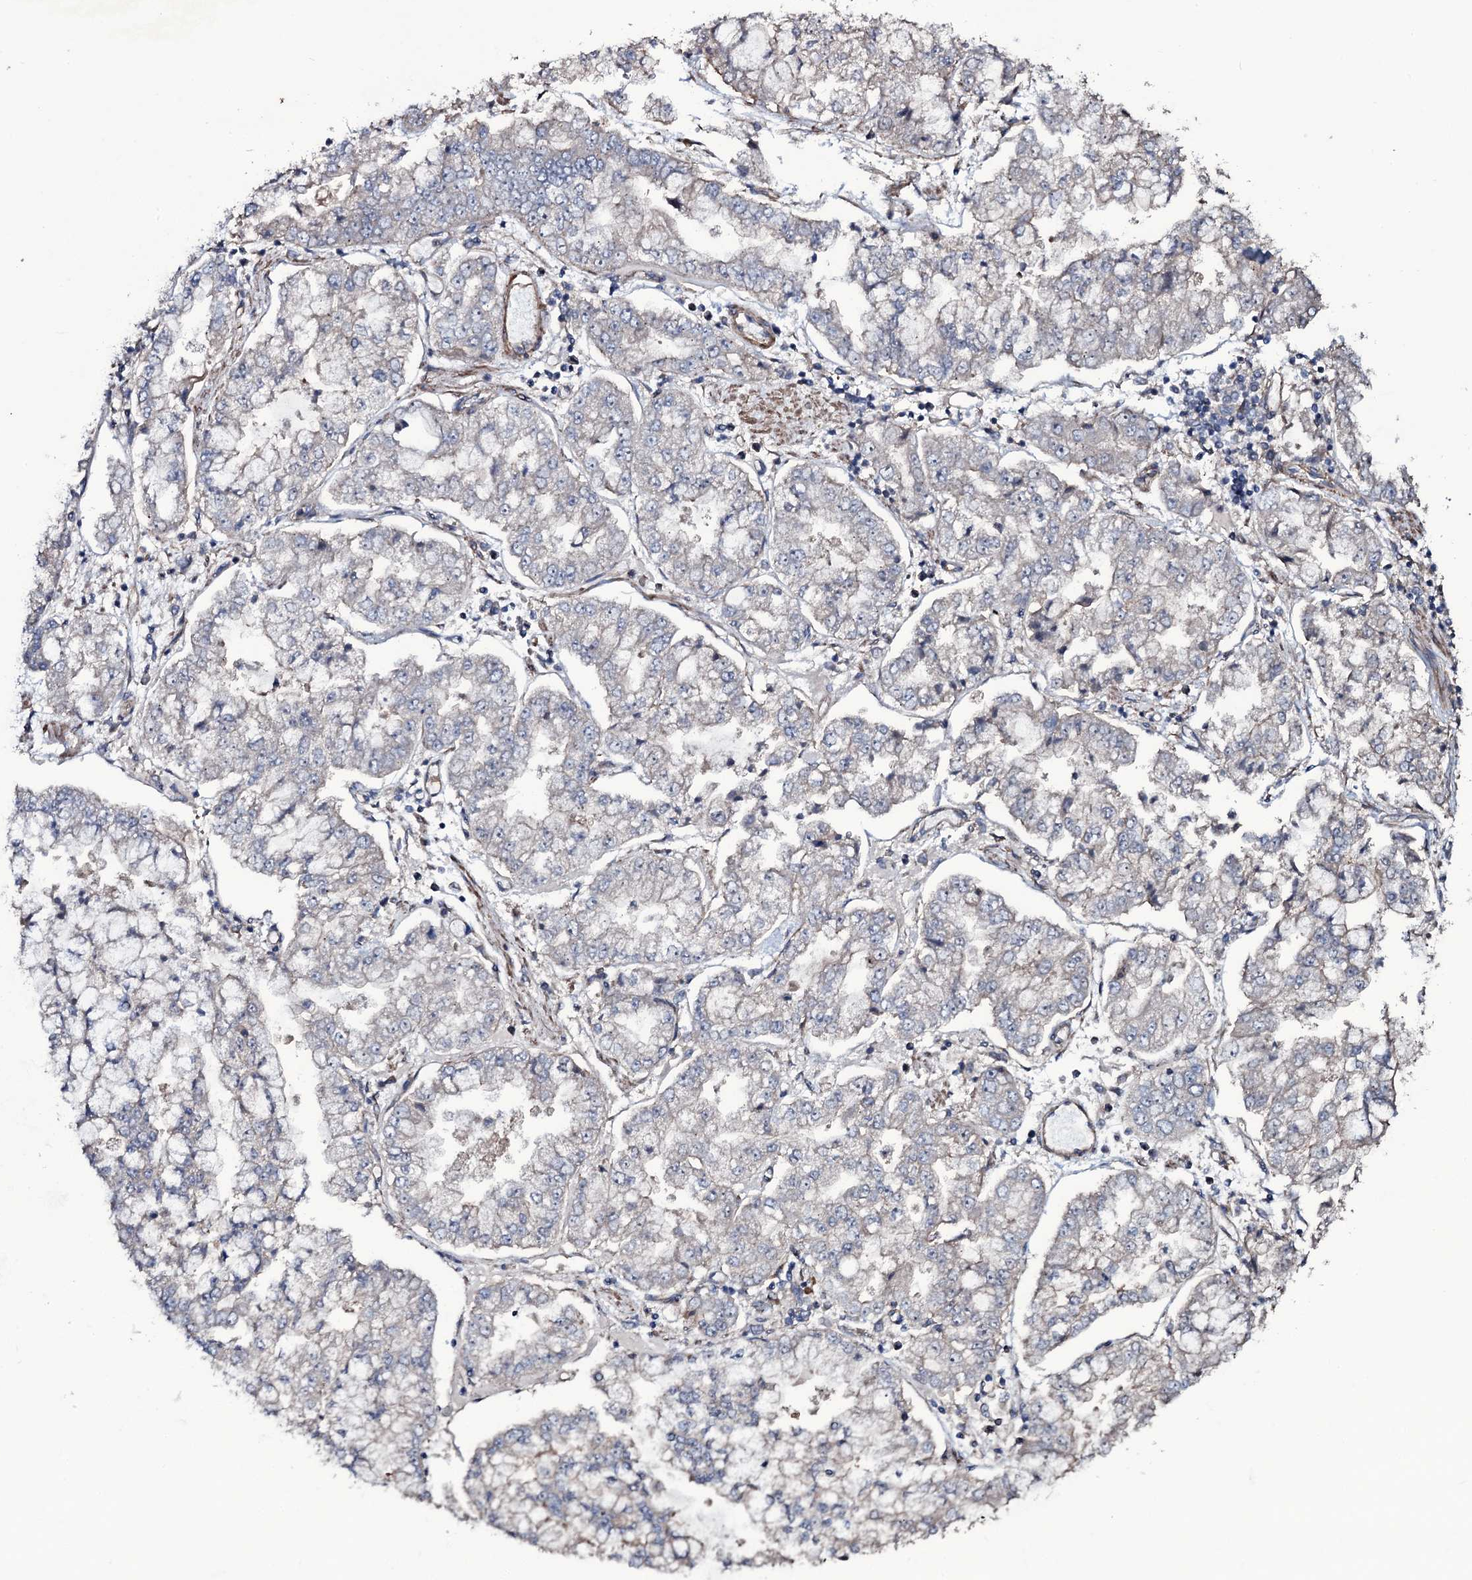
{"staining": {"intensity": "weak", "quantity": "<25%", "location": "cytoplasmic/membranous"}, "tissue": "stomach cancer", "cell_type": "Tumor cells", "image_type": "cancer", "snomed": [{"axis": "morphology", "description": "Adenocarcinoma, NOS"}, {"axis": "topography", "description": "Stomach"}], "caption": "Photomicrograph shows no protein staining in tumor cells of stomach cancer tissue. The staining is performed using DAB brown chromogen with nuclei counter-stained in using hematoxylin.", "gene": "WIPF3", "patient": {"sex": "male", "age": 76}}